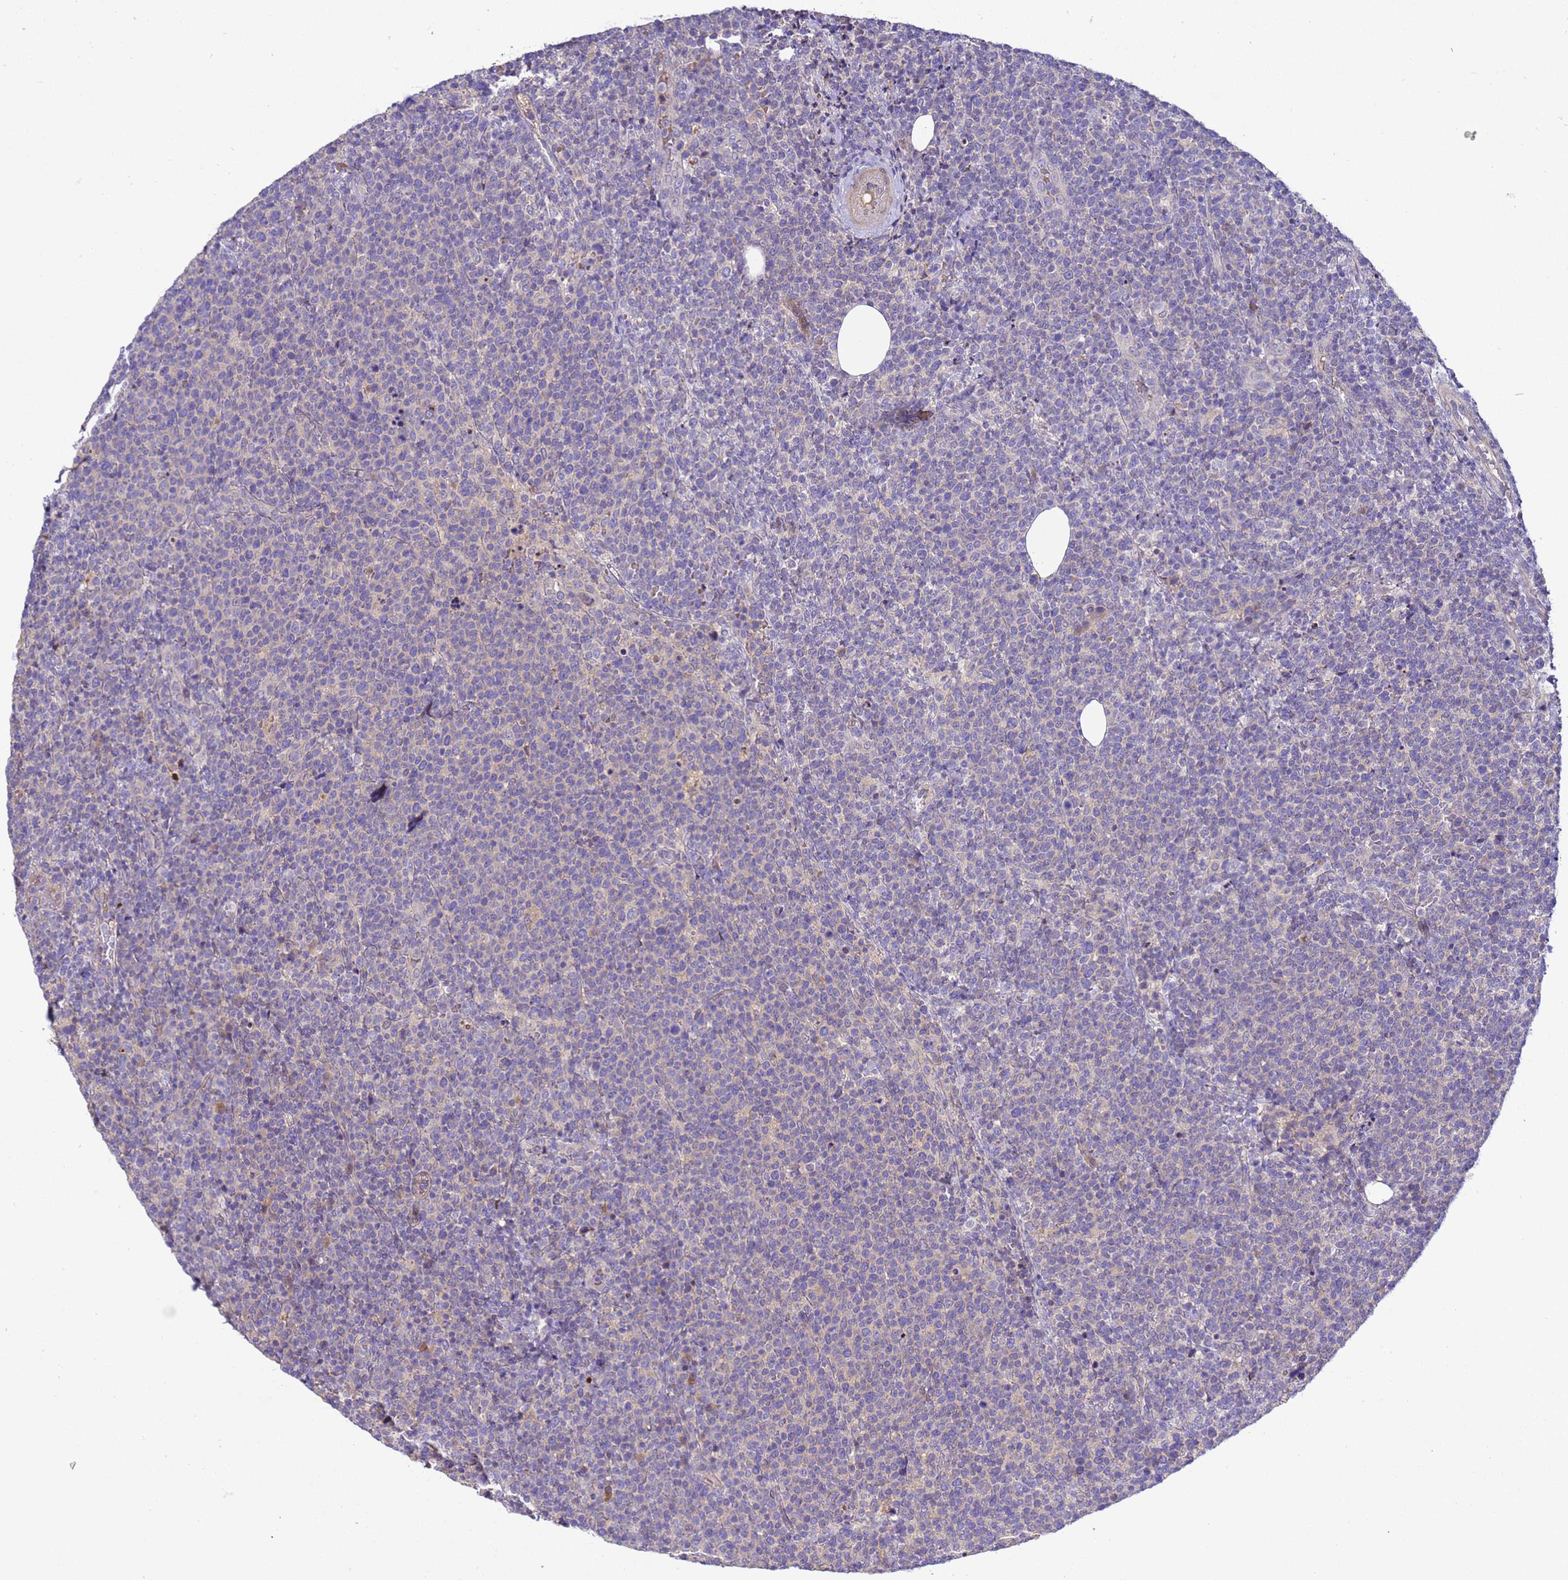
{"staining": {"intensity": "negative", "quantity": "none", "location": "none"}, "tissue": "lymphoma", "cell_type": "Tumor cells", "image_type": "cancer", "snomed": [{"axis": "morphology", "description": "Malignant lymphoma, non-Hodgkin's type, High grade"}, {"axis": "topography", "description": "Lymph node"}], "caption": "Immunohistochemistry (IHC) micrograph of human lymphoma stained for a protein (brown), which exhibits no staining in tumor cells. Brightfield microscopy of immunohistochemistry (IHC) stained with DAB (3,3'-diaminobenzidine) (brown) and hematoxylin (blue), captured at high magnification.", "gene": "TBCD", "patient": {"sex": "male", "age": 61}}